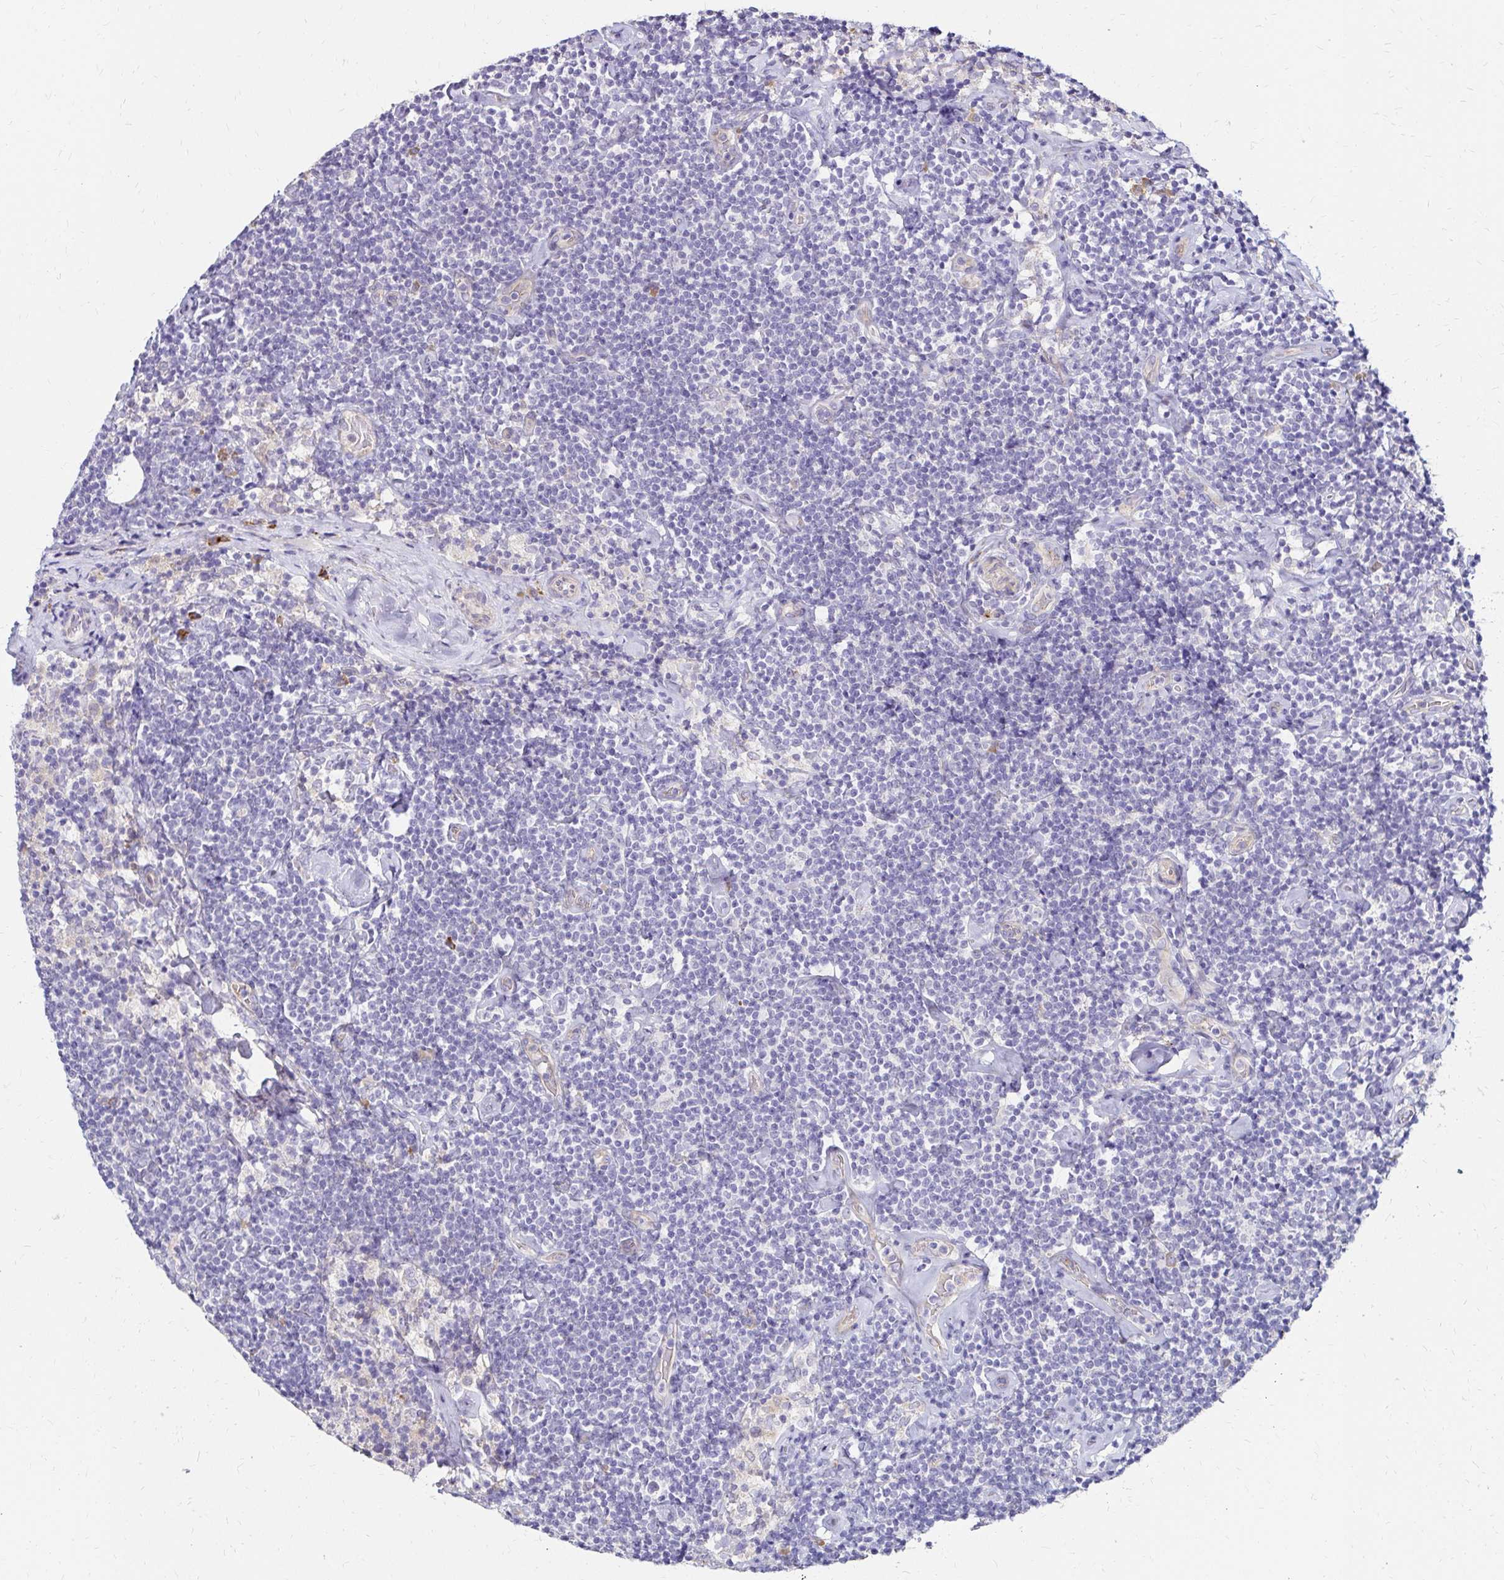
{"staining": {"intensity": "negative", "quantity": "none", "location": "none"}, "tissue": "lymphoma", "cell_type": "Tumor cells", "image_type": "cancer", "snomed": [{"axis": "morphology", "description": "Malignant lymphoma, non-Hodgkin's type, Low grade"}, {"axis": "topography", "description": "Lymph node"}], "caption": "This is a micrograph of immunohistochemistry (IHC) staining of lymphoma, which shows no expression in tumor cells.", "gene": "PRIMA1", "patient": {"sex": "male", "age": 81}}